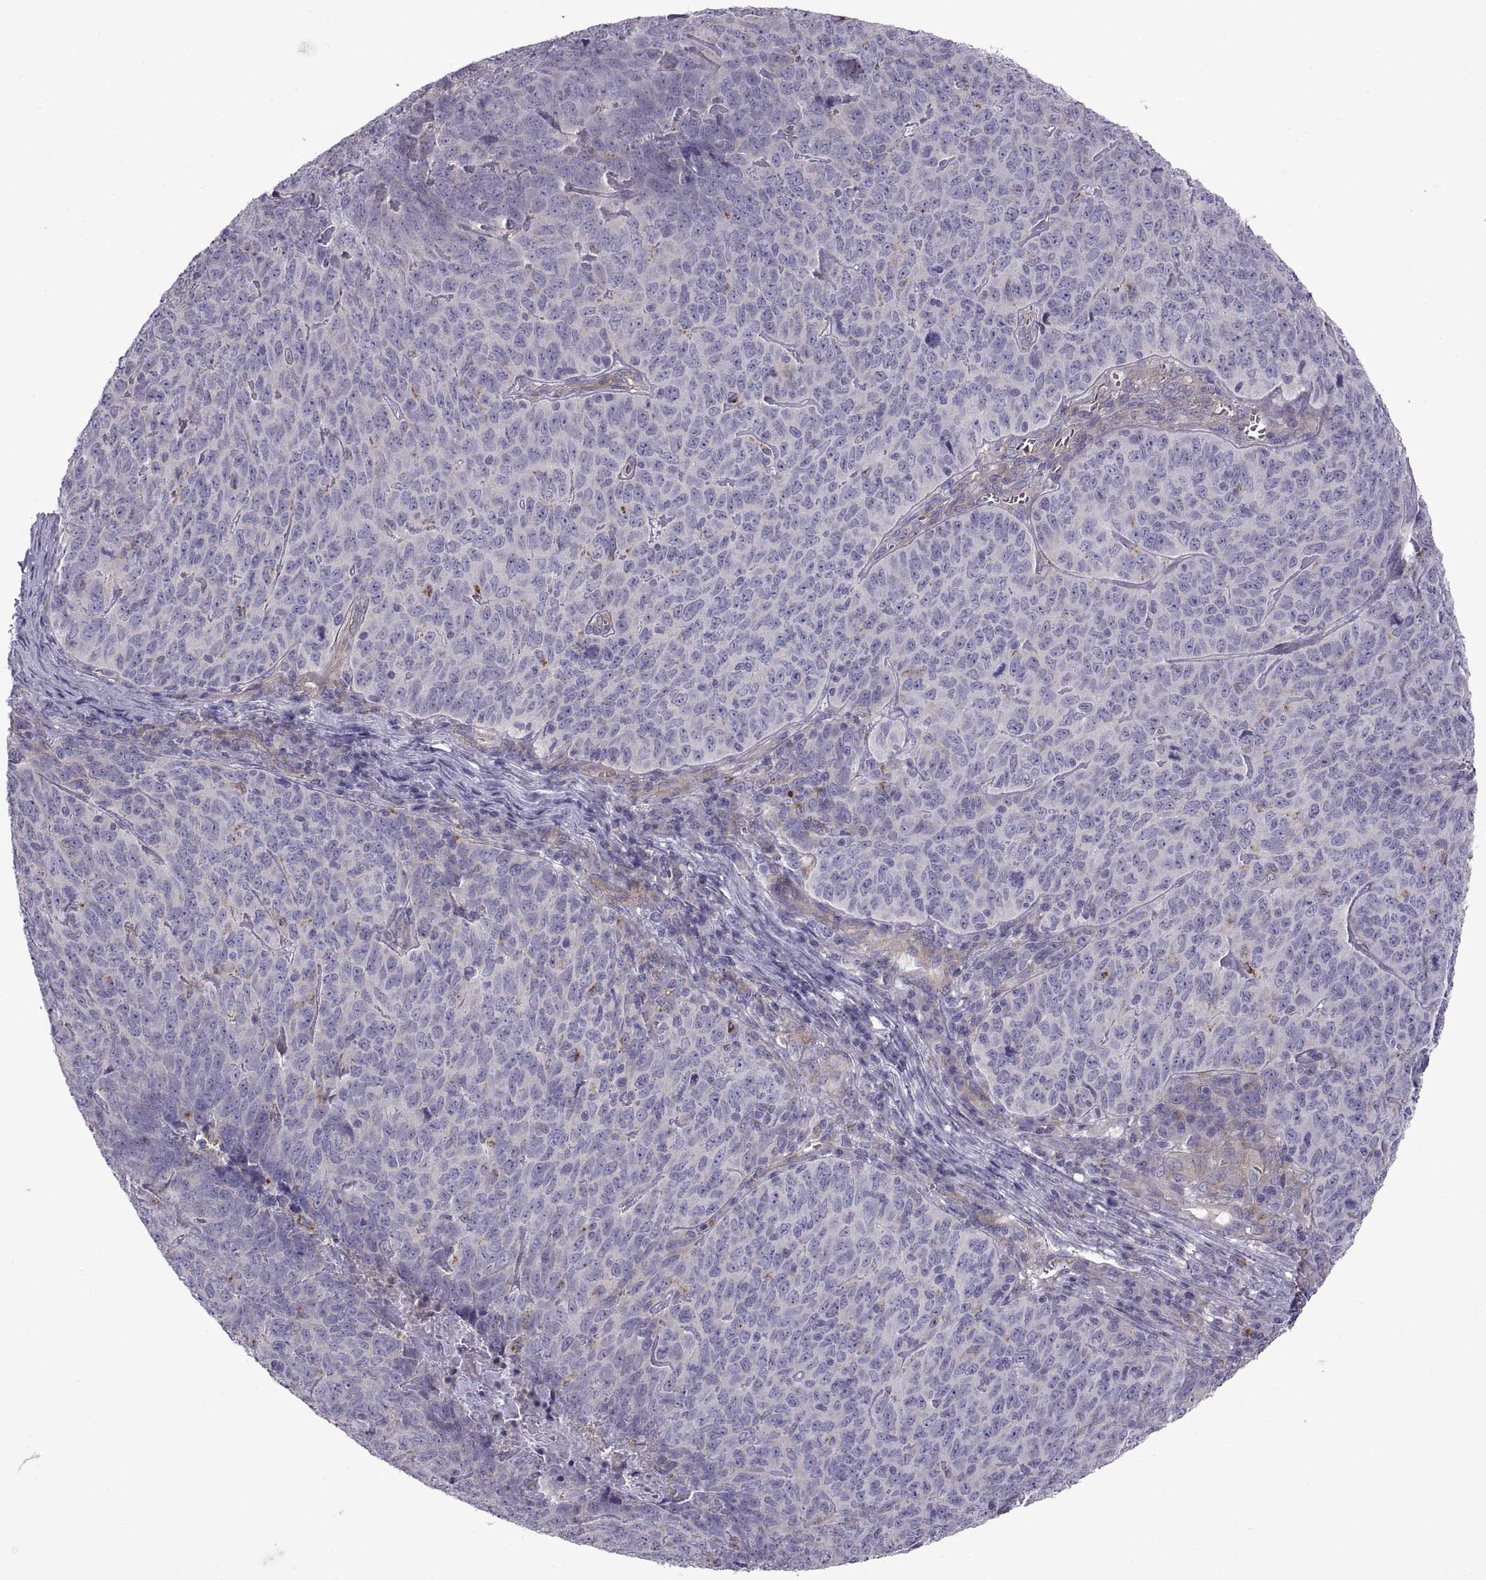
{"staining": {"intensity": "negative", "quantity": "none", "location": "none"}, "tissue": "skin cancer", "cell_type": "Tumor cells", "image_type": "cancer", "snomed": [{"axis": "morphology", "description": "Squamous cell carcinoma, NOS"}, {"axis": "topography", "description": "Skin"}, {"axis": "topography", "description": "Anal"}], "caption": "Immunohistochemical staining of human skin cancer (squamous cell carcinoma) reveals no significant staining in tumor cells.", "gene": "ARSL", "patient": {"sex": "female", "age": 51}}